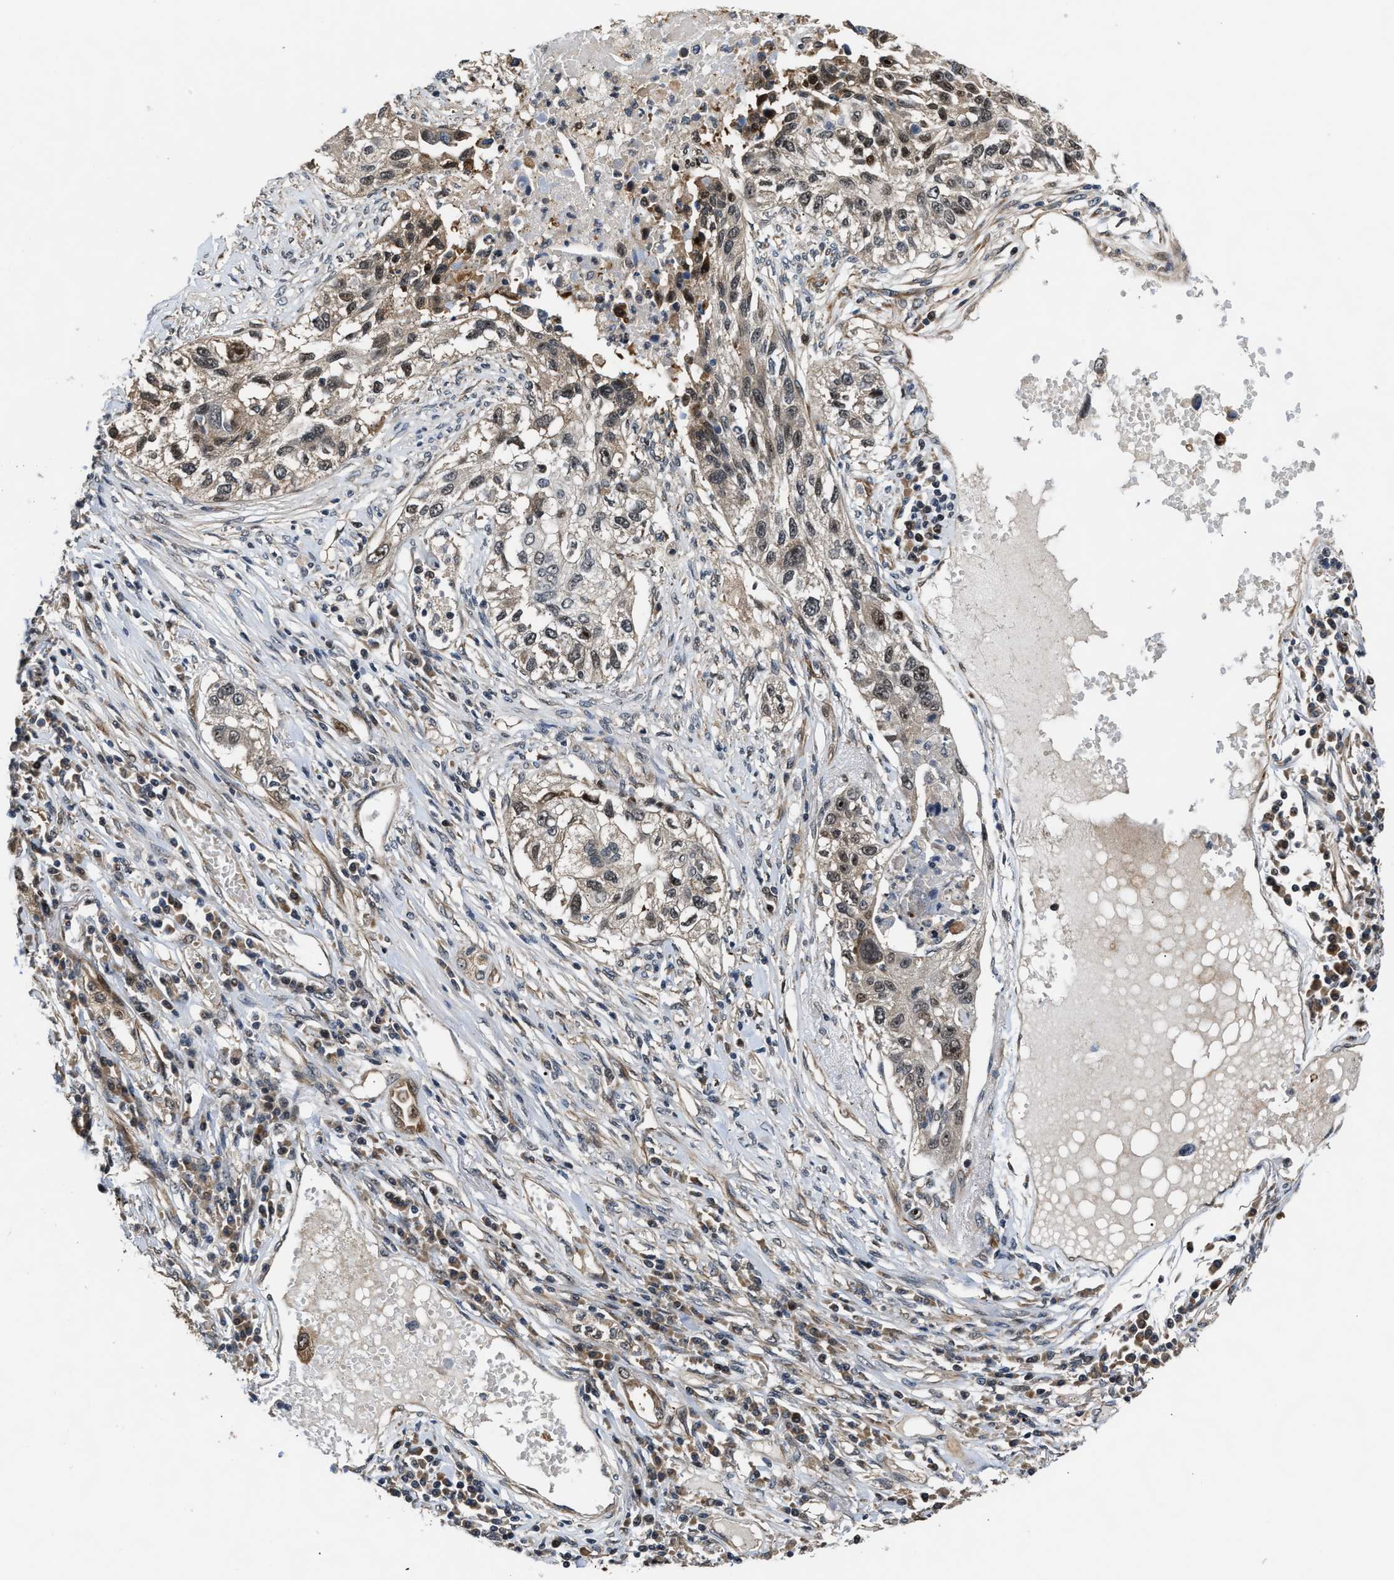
{"staining": {"intensity": "weak", "quantity": ">75%", "location": "cytoplasmic/membranous,nuclear"}, "tissue": "lung cancer", "cell_type": "Tumor cells", "image_type": "cancer", "snomed": [{"axis": "morphology", "description": "Squamous cell carcinoma, NOS"}, {"axis": "topography", "description": "Lung"}], "caption": "The immunohistochemical stain shows weak cytoplasmic/membranous and nuclear staining in tumor cells of squamous cell carcinoma (lung) tissue.", "gene": "ALDH3A2", "patient": {"sex": "male", "age": 71}}